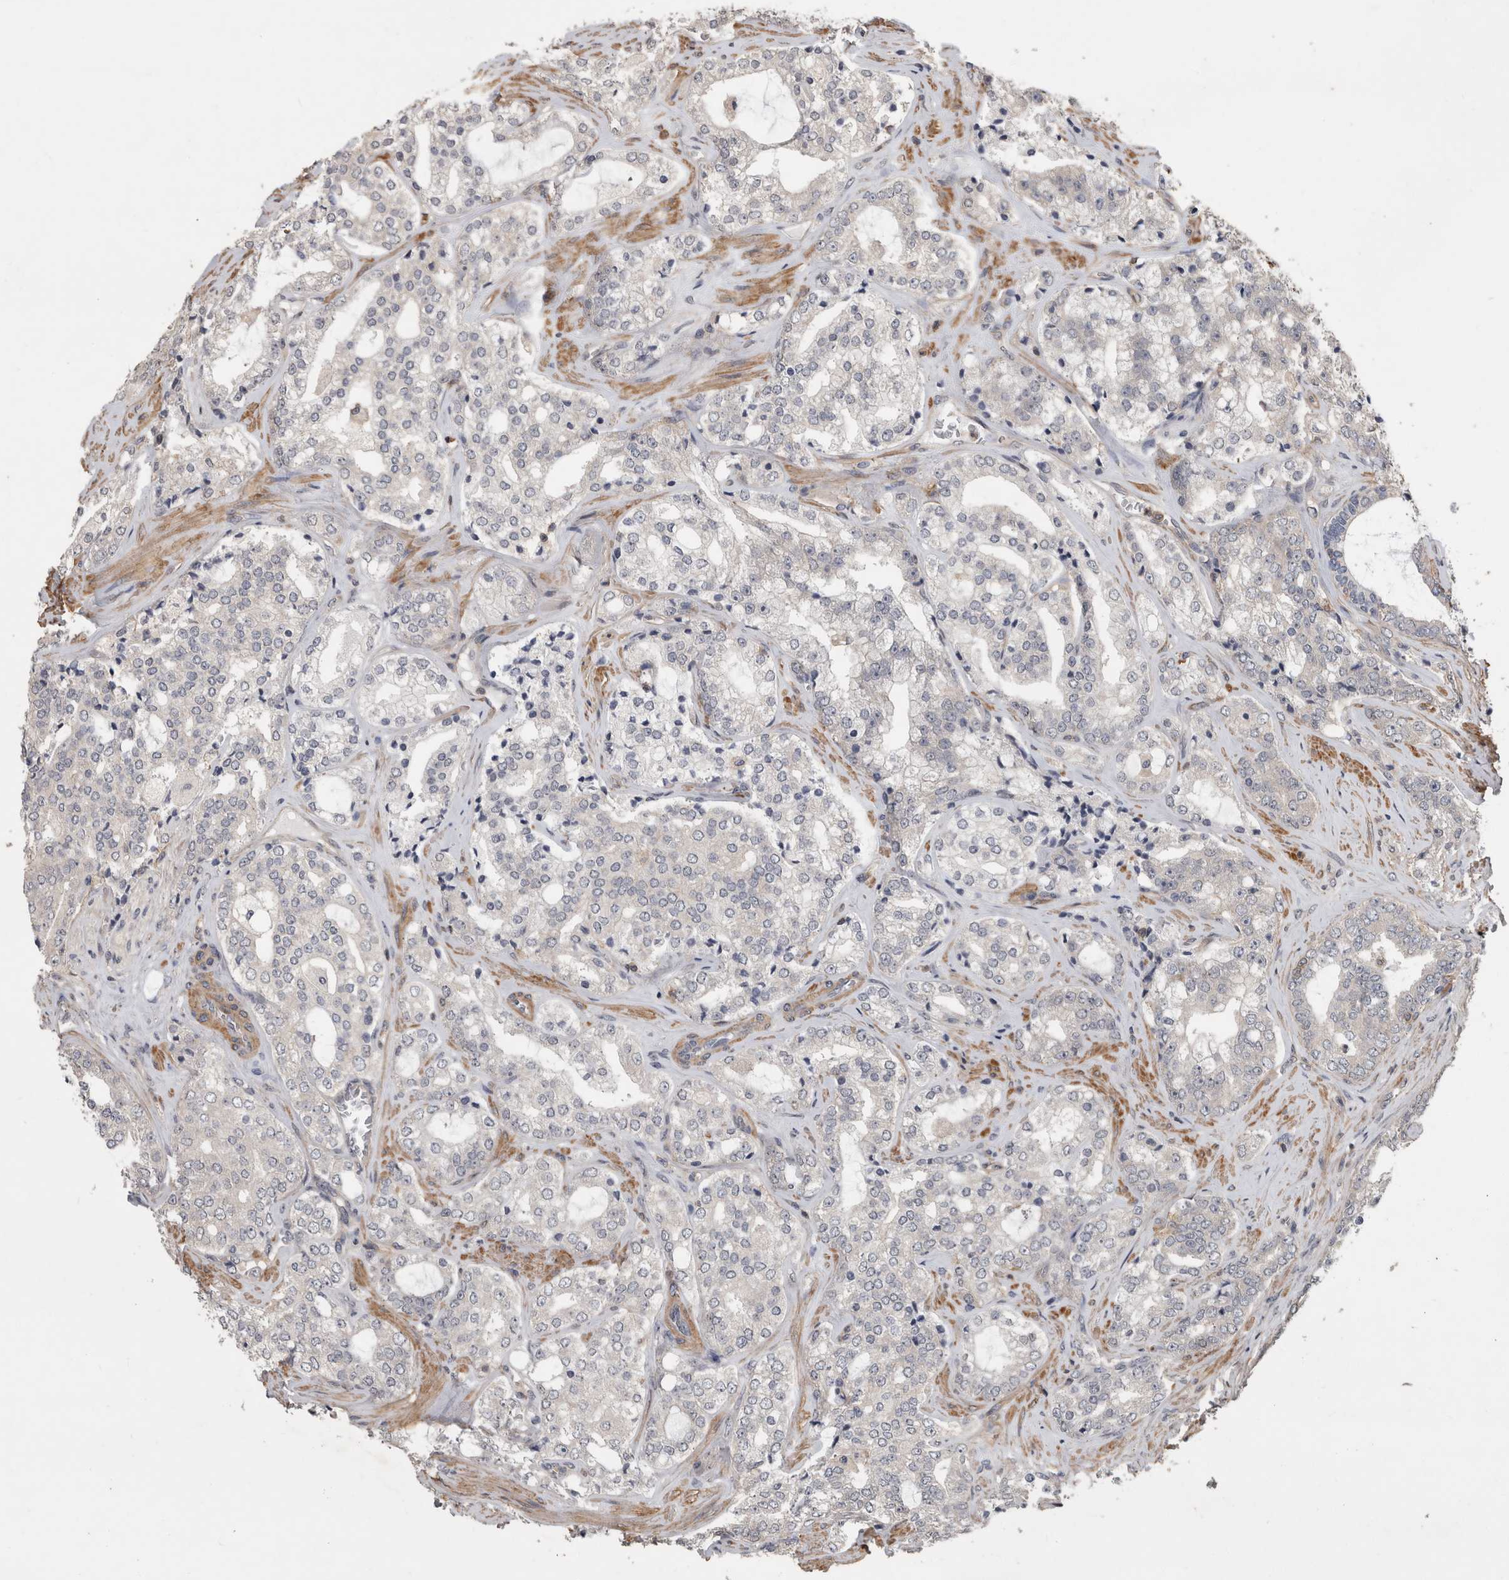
{"staining": {"intensity": "negative", "quantity": "none", "location": "none"}, "tissue": "prostate cancer", "cell_type": "Tumor cells", "image_type": "cancer", "snomed": [{"axis": "morphology", "description": "Adenocarcinoma, High grade"}, {"axis": "topography", "description": "Prostate"}], "caption": "IHC image of neoplastic tissue: human prostate cancer (adenocarcinoma (high-grade)) stained with DAB shows no significant protein expression in tumor cells. (DAB (3,3'-diaminobenzidine) immunohistochemistry (IHC) visualized using brightfield microscopy, high magnification).", "gene": "SPATA48", "patient": {"sex": "male", "age": 64}}